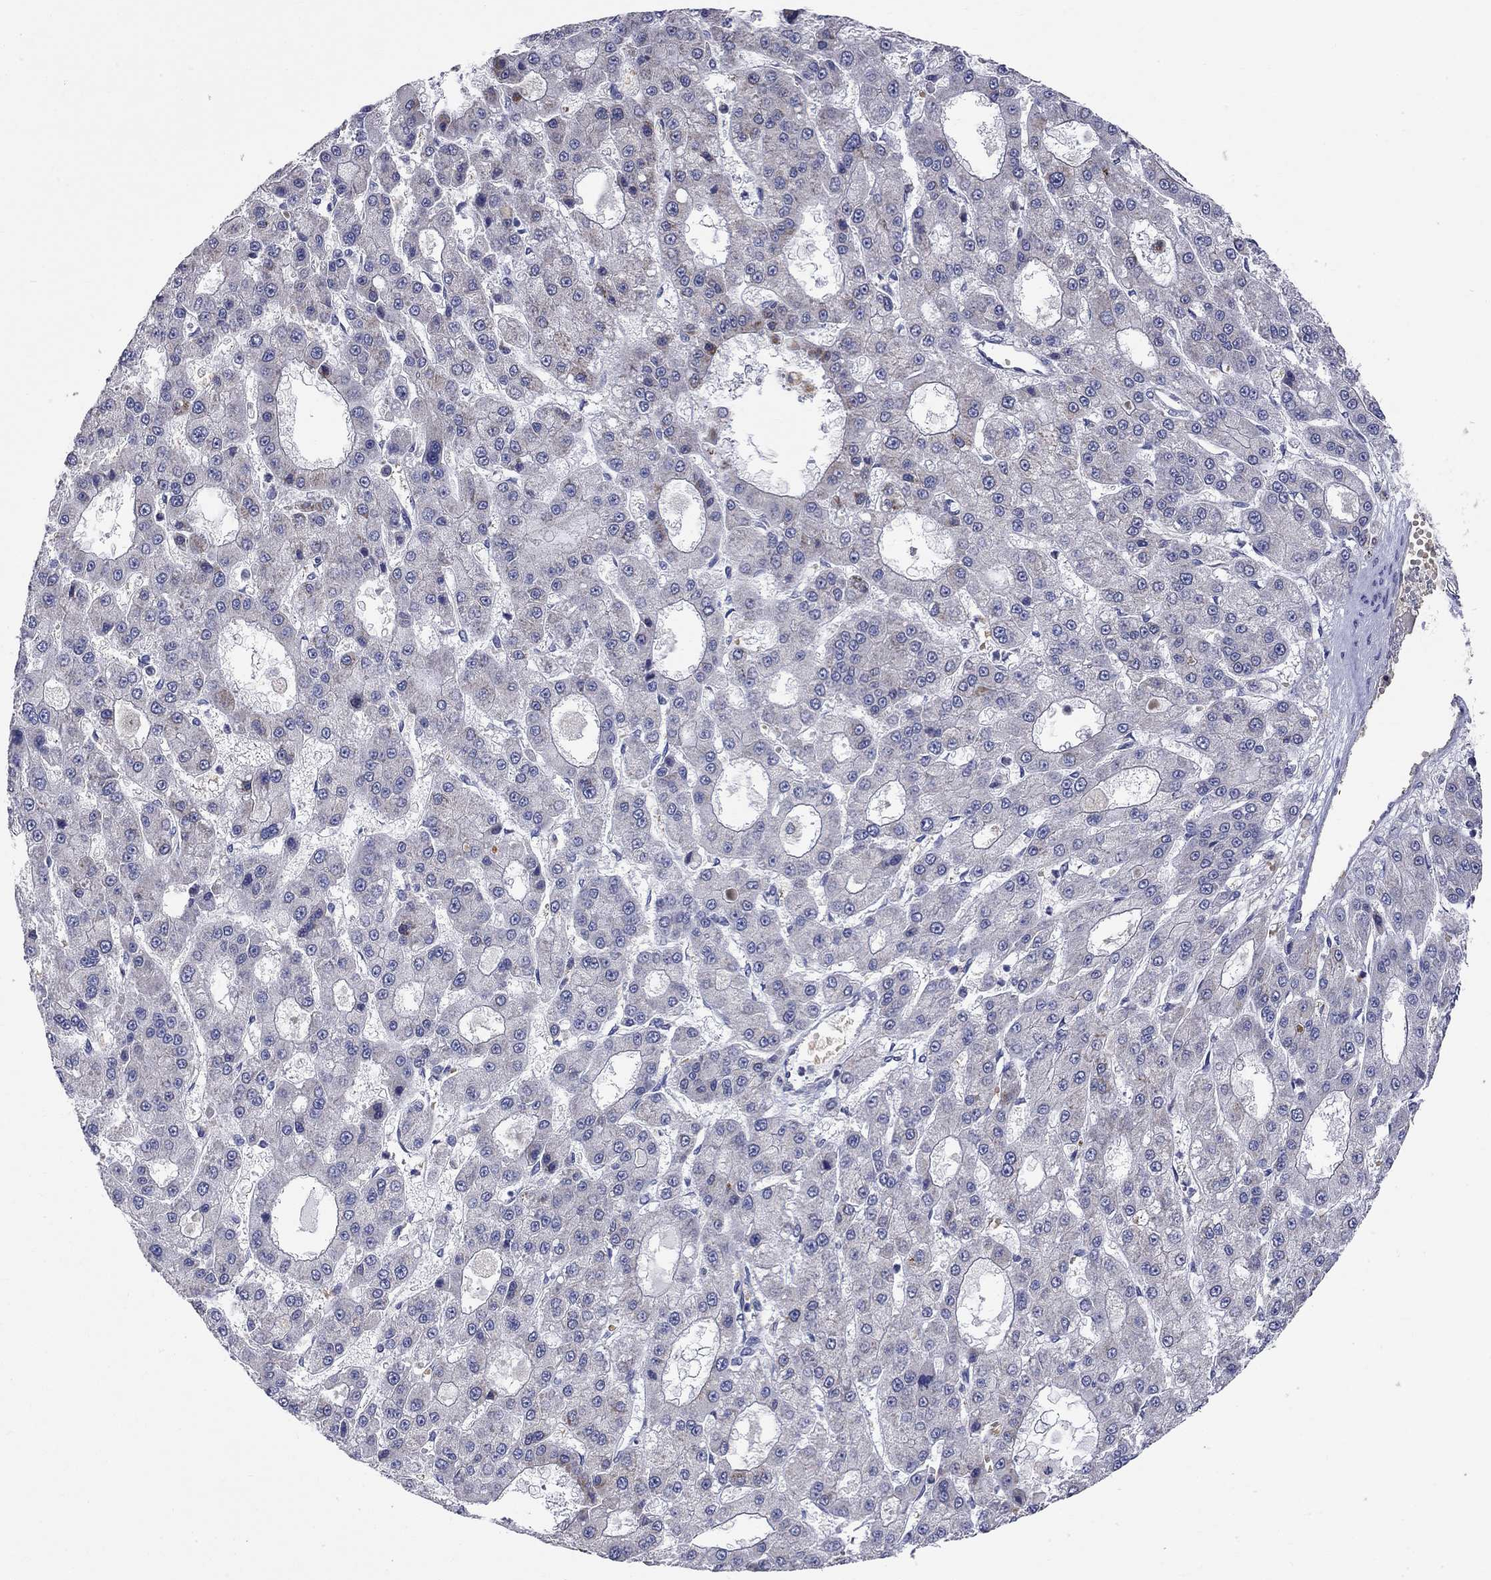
{"staining": {"intensity": "negative", "quantity": "none", "location": "none"}, "tissue": "liver cancer", "cell_type": "Tumor cells", "image_type": "cancer", "snomed": [{"axis": "morphology", "description": "Carcinoma, Hepatocellular, NOS"}, {"axis": "topography", "description": "Liver"}], "caption": "A micrograph of liver cancer stained for a protein reveals no brown staining in tumor cells. (IHC, brightfield microscopy, high magnification).", "gene": "CASTOR1", "patient": {"sex": "male", "age": 70}}